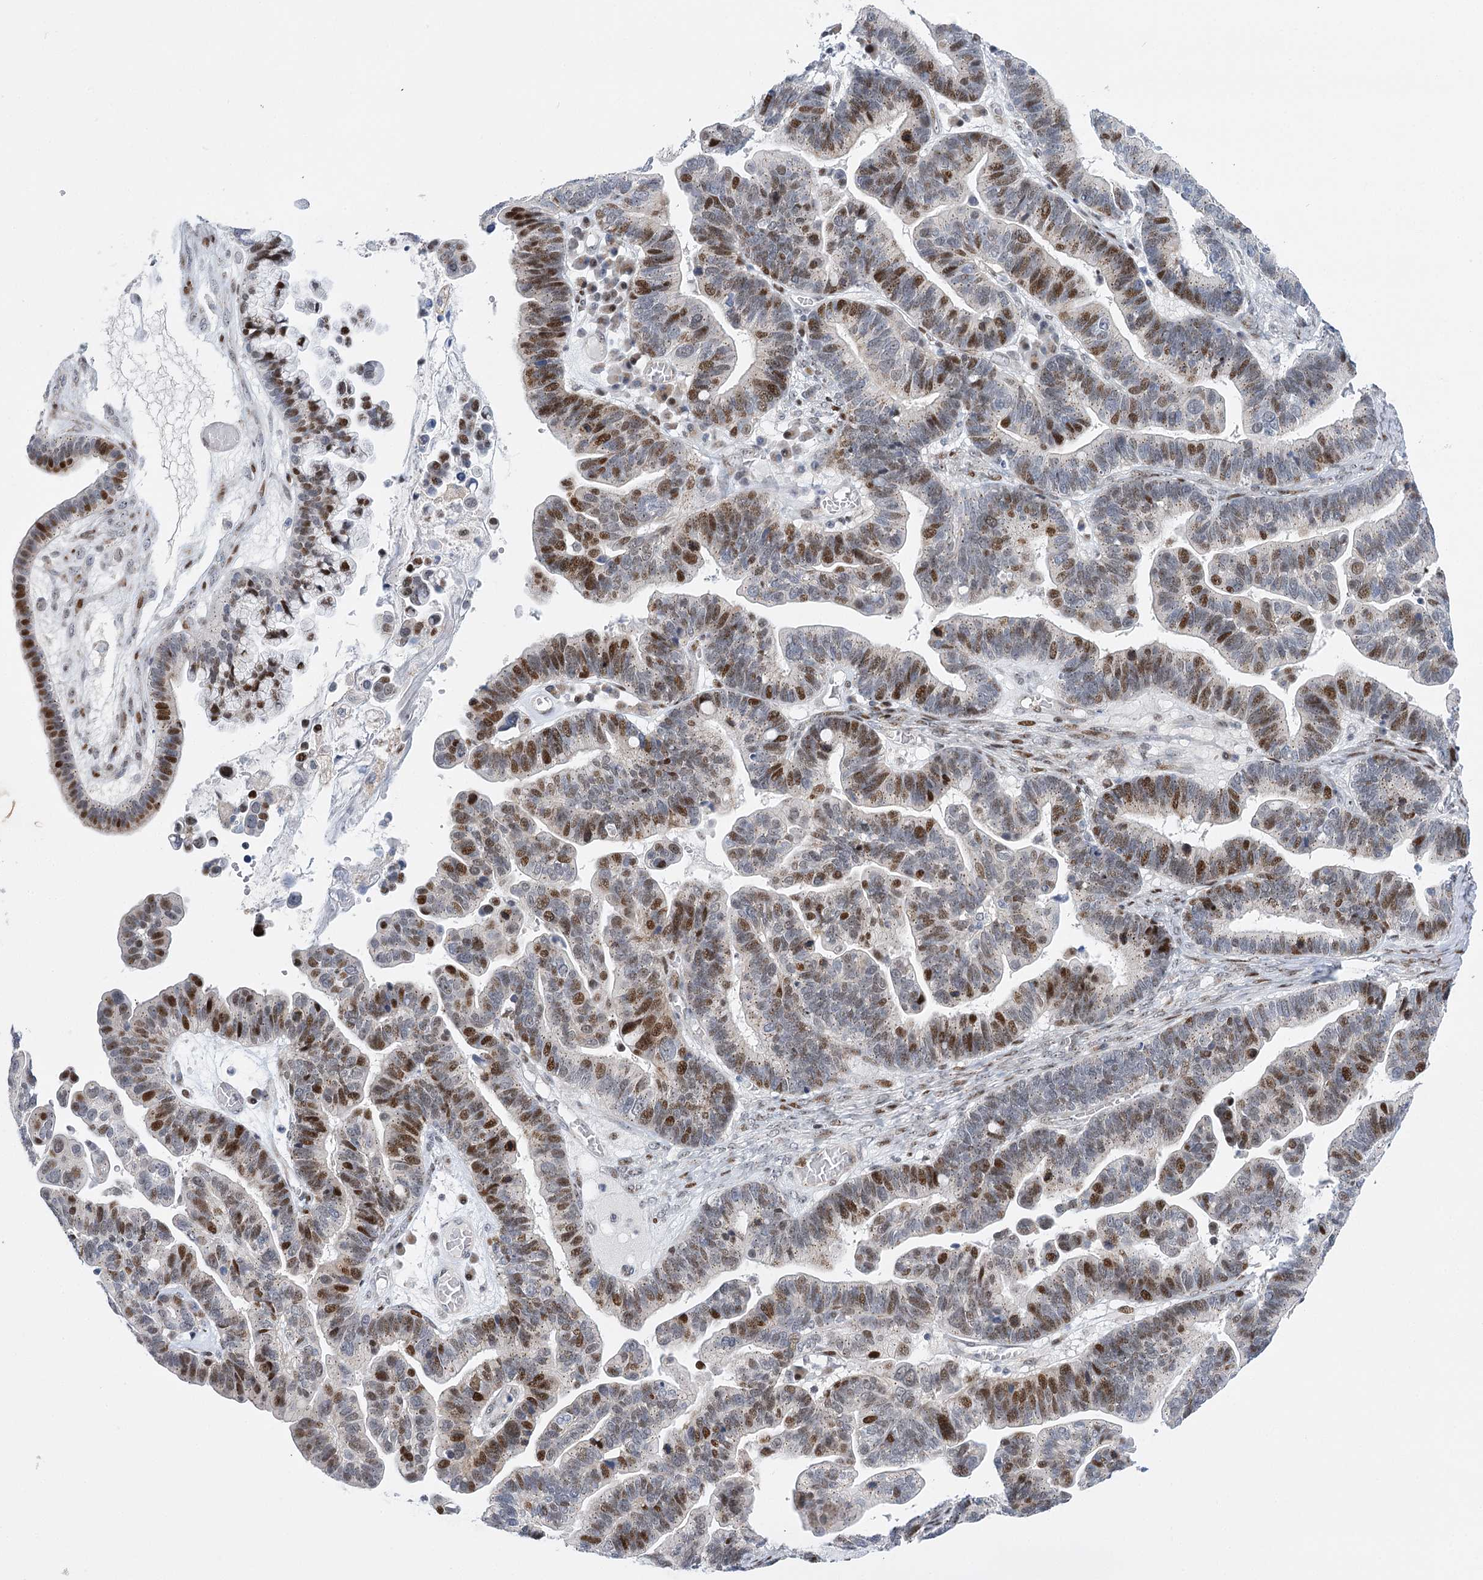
{"staining": {"intensity": "strong", "quantity": ">75%", "location": "nuclear"}, "tissue": "ovarian cancer", "cell_type": "Tumor cells", "image_type": "cancer", "snomed": [{"axis": "morphology", "description": "Cystadenocarcinoma, serous, NOS"}, {"axis": "topography", "description": "Ovary"}], "caption": "Immunohistochemical staining of ovarian cancer (serous cystadenocarcinoma) exhibits high levels of strong nuclear staining in approximately >75% of tumor cells.", "gene": "CAMTA1", "patient": {"sex": "female", "age": 56}}